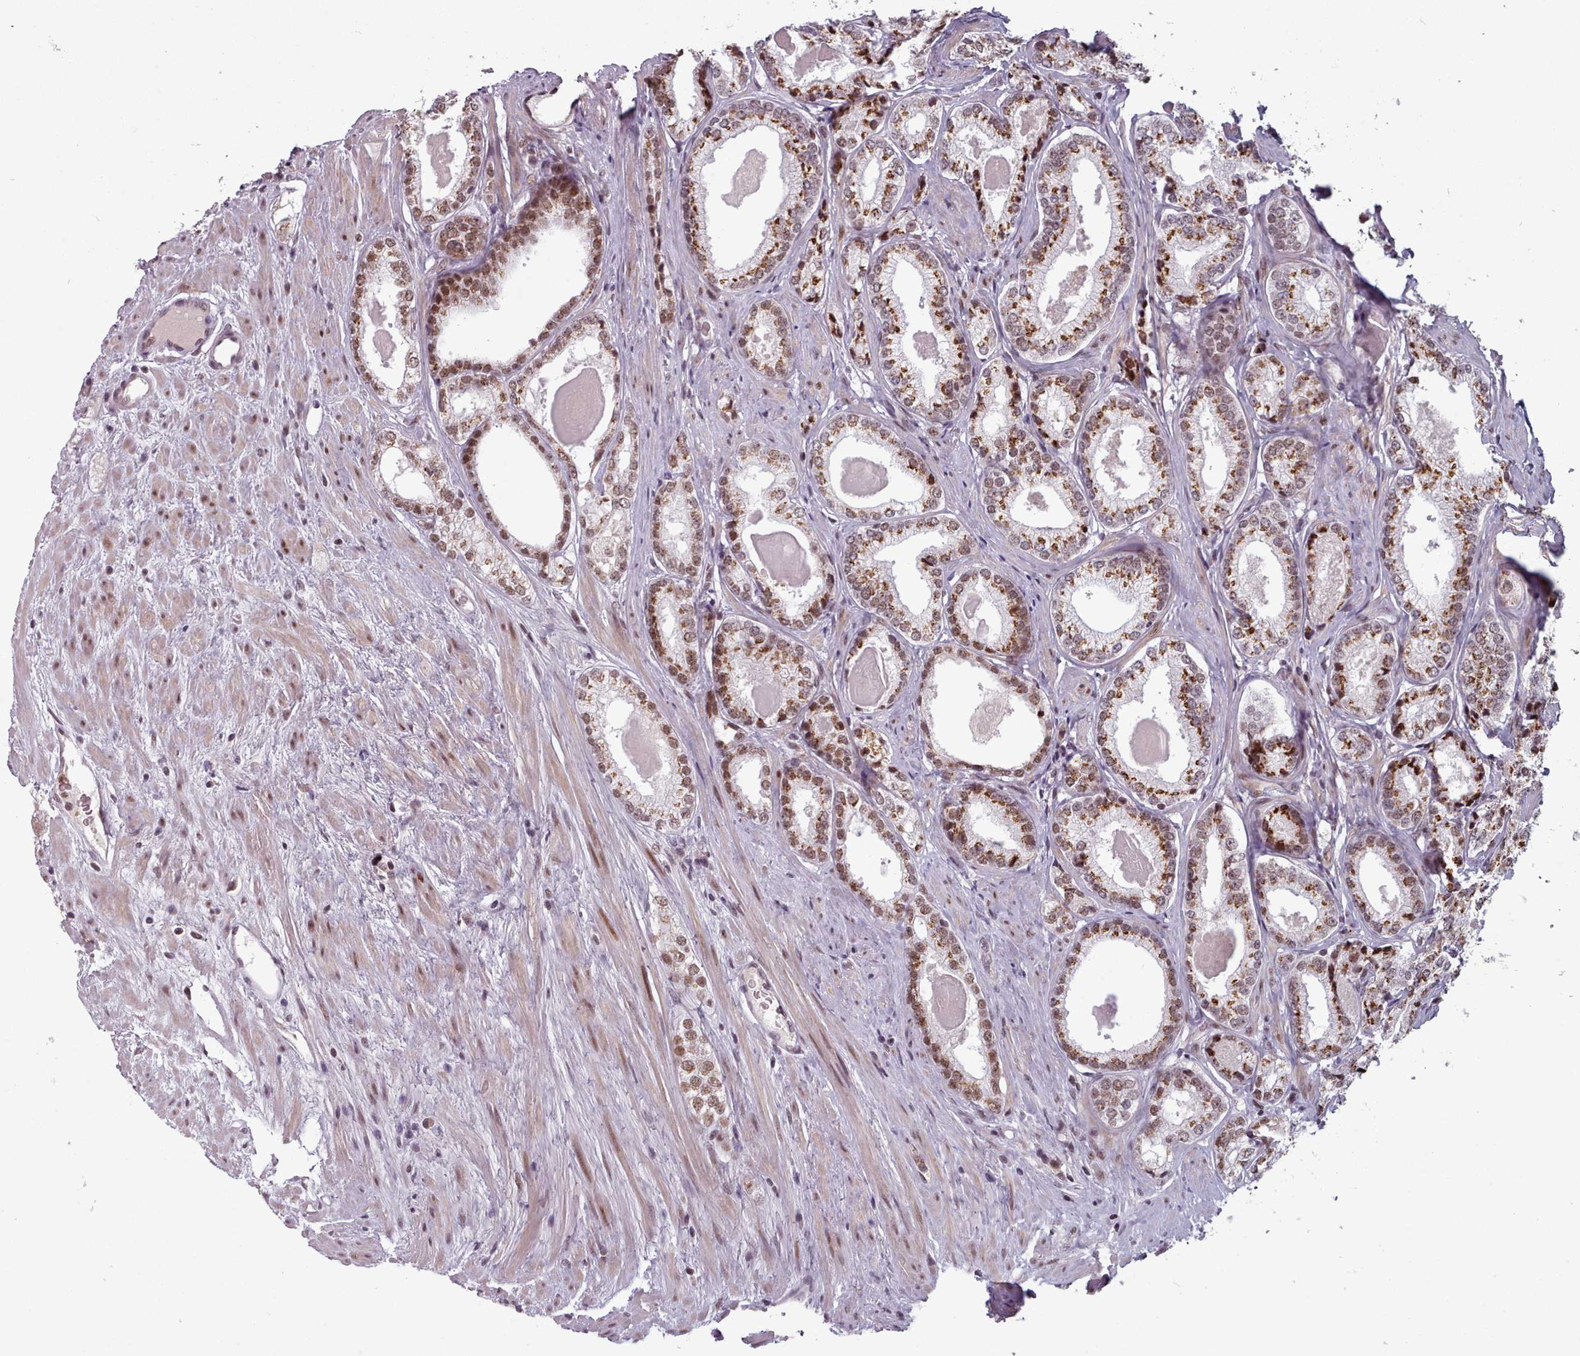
{"staining": {"intensity": "moderate", "quantity": ">75%", "location": "cytoplasmic/membranous,nuclear"}, "tissue": "prostate cancer", "cell_type": "Tumor cells", "image_type": "cancer", "snomed": [{"axis": "morphology", "description": "Adenocarcinoma, Low grade"}, {"axis": "topography", "description": "Prostate"}], "caption": "There is medium levels of moderate cytoplasmic/membranous and nuclear positivity in tumor cells of prostate cancer (adenocarcinoma (low-grade)), as demonstrated by immunohistochemical staining (brown color).", "gene": "SRSF9", "patient": {"sex": "male", "age": 68}}